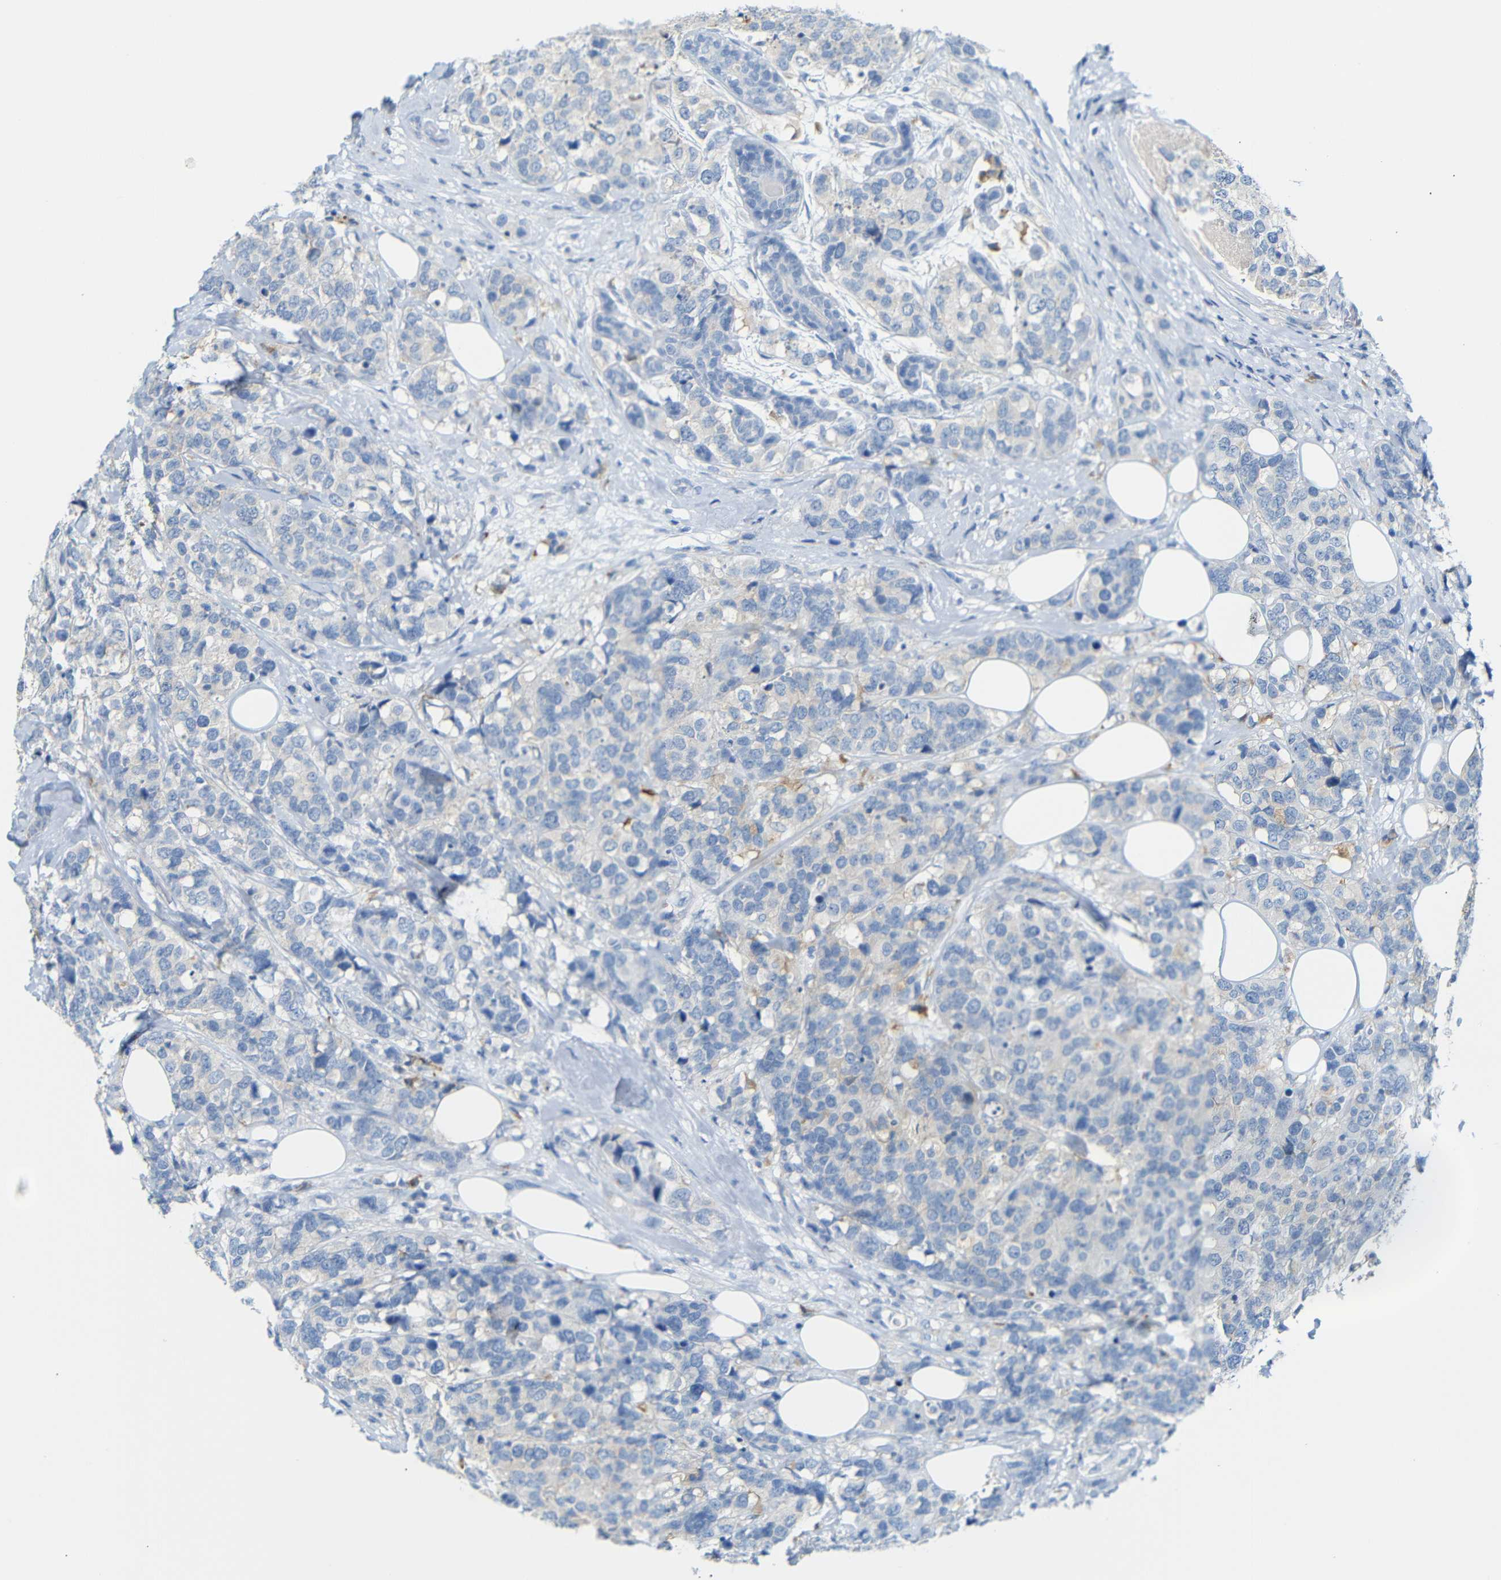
{"staining": {"intensity": "weak", "quantity": "<25%", "location": "cytoplasmic/membranous"}, "tissue": "breast cancer", "cell_type": "Tumor cells", "image_type": "cancer", "snomed": [{"axis": "morphology", "description": "Lobular carcinoma"}, {"axis": "topography", "description": "Breast"}], "caption": "High magnification brightfield microscopy of breast lobular carcinoma stained with DAB (3,3'-diaminobenzidine) (brown) and counterstained with hematoxylin (blue): tumor cells show no significant positivity.", "gene": "FCRL1", "patient": {"sex": "female", "age": 59}}